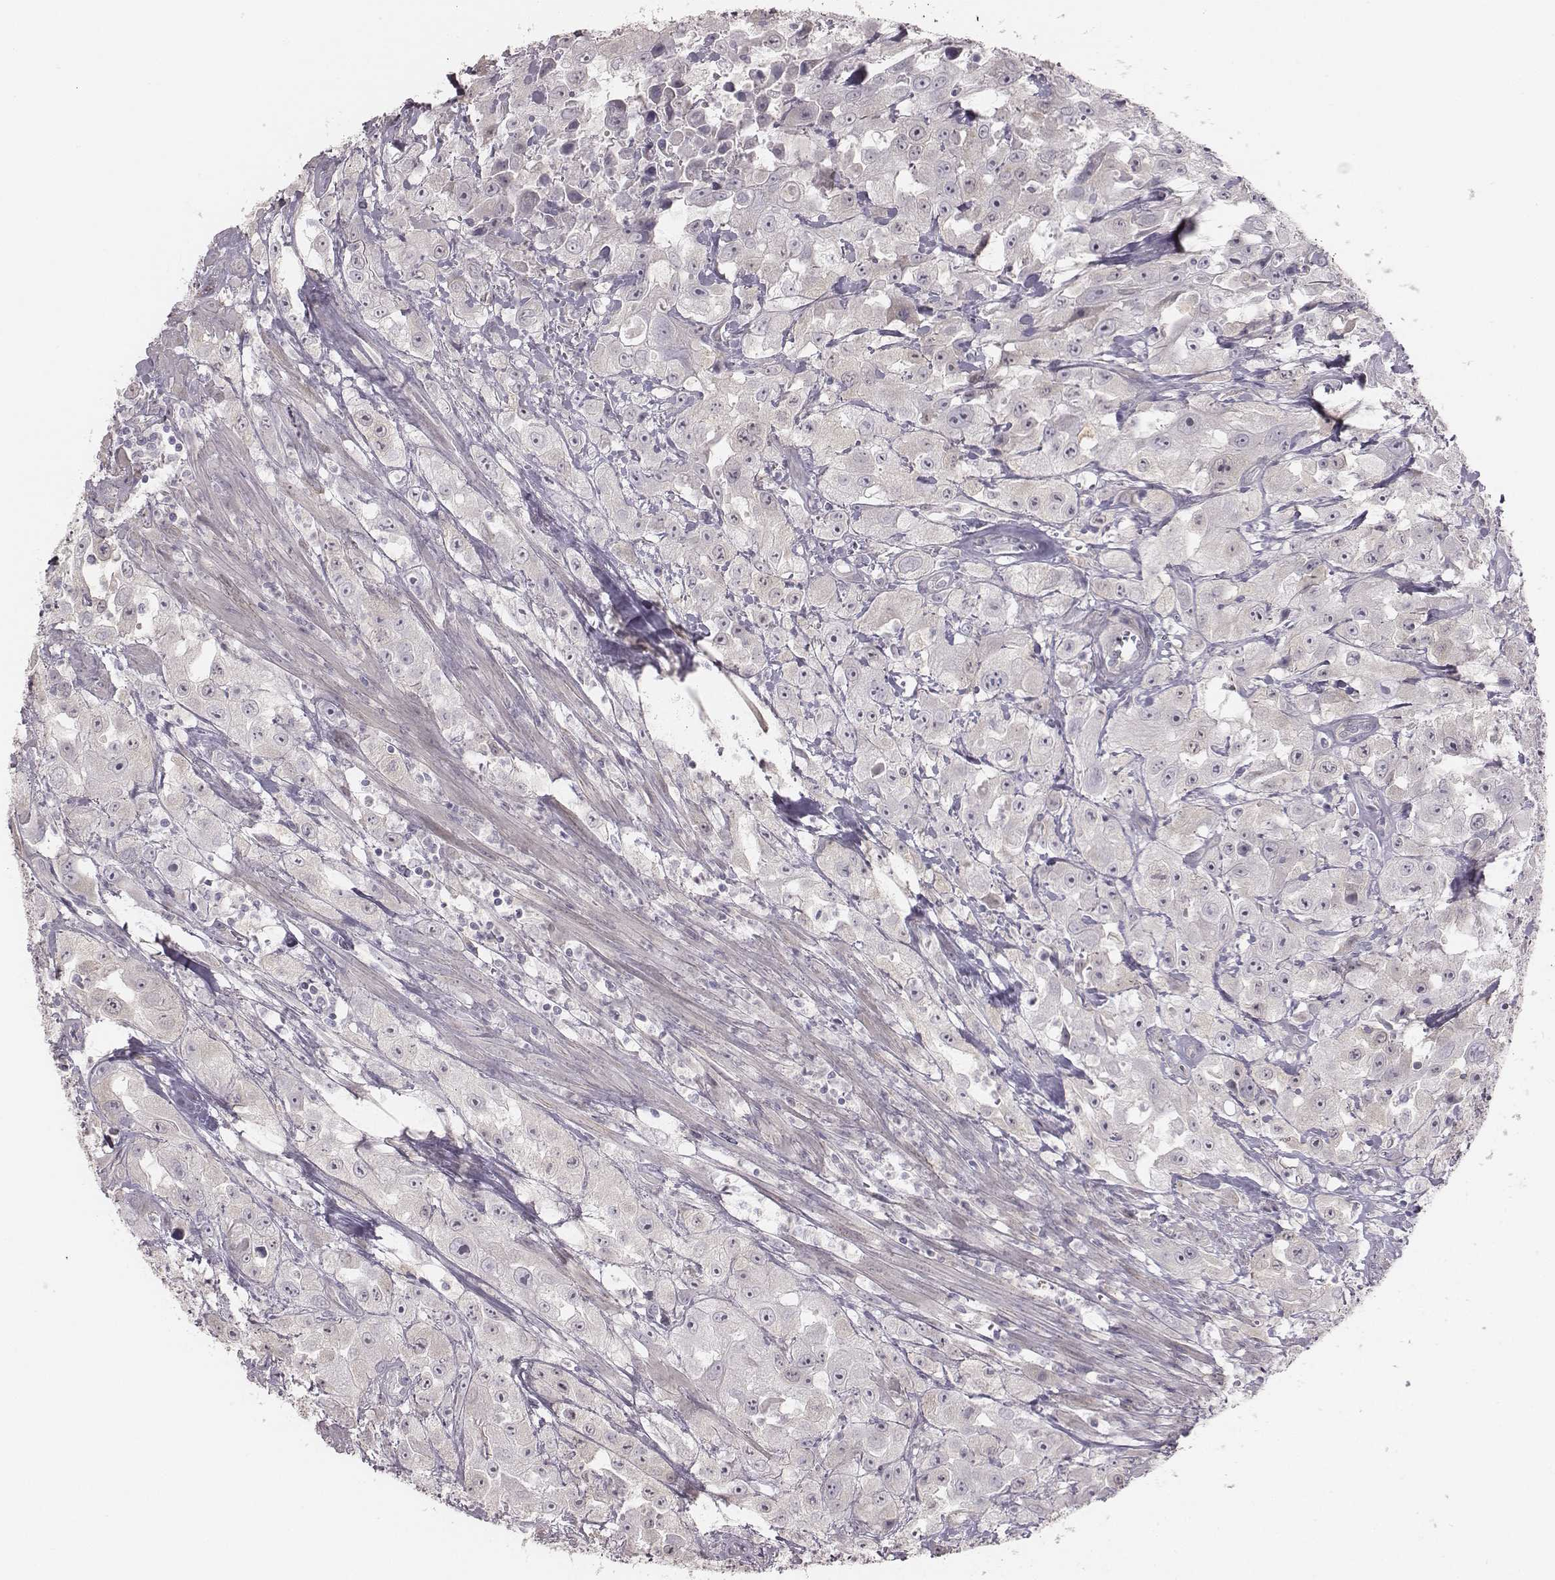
{"staining": {"intensity": "negative", "quantity": "none", "location": "none"}, "tissue": "urothelial cancer", "cell_type": "Tumor cells", "image_type": "cancer", "snomed": [{"axis": "morphology", "description": "Urothelial carcinoma, High grade"}, {"axis": "topography", "description": "Urinary bladder"}], "caption": "The image exhibits no staining of tumor cells in urothelial cancer. Brightfield microscopy of IHC stained with DAB (brown) and hematoxylin (blue), captured at high magnification.", "gene": "PBK", "patient": {"sex": "male", "age": 79}}